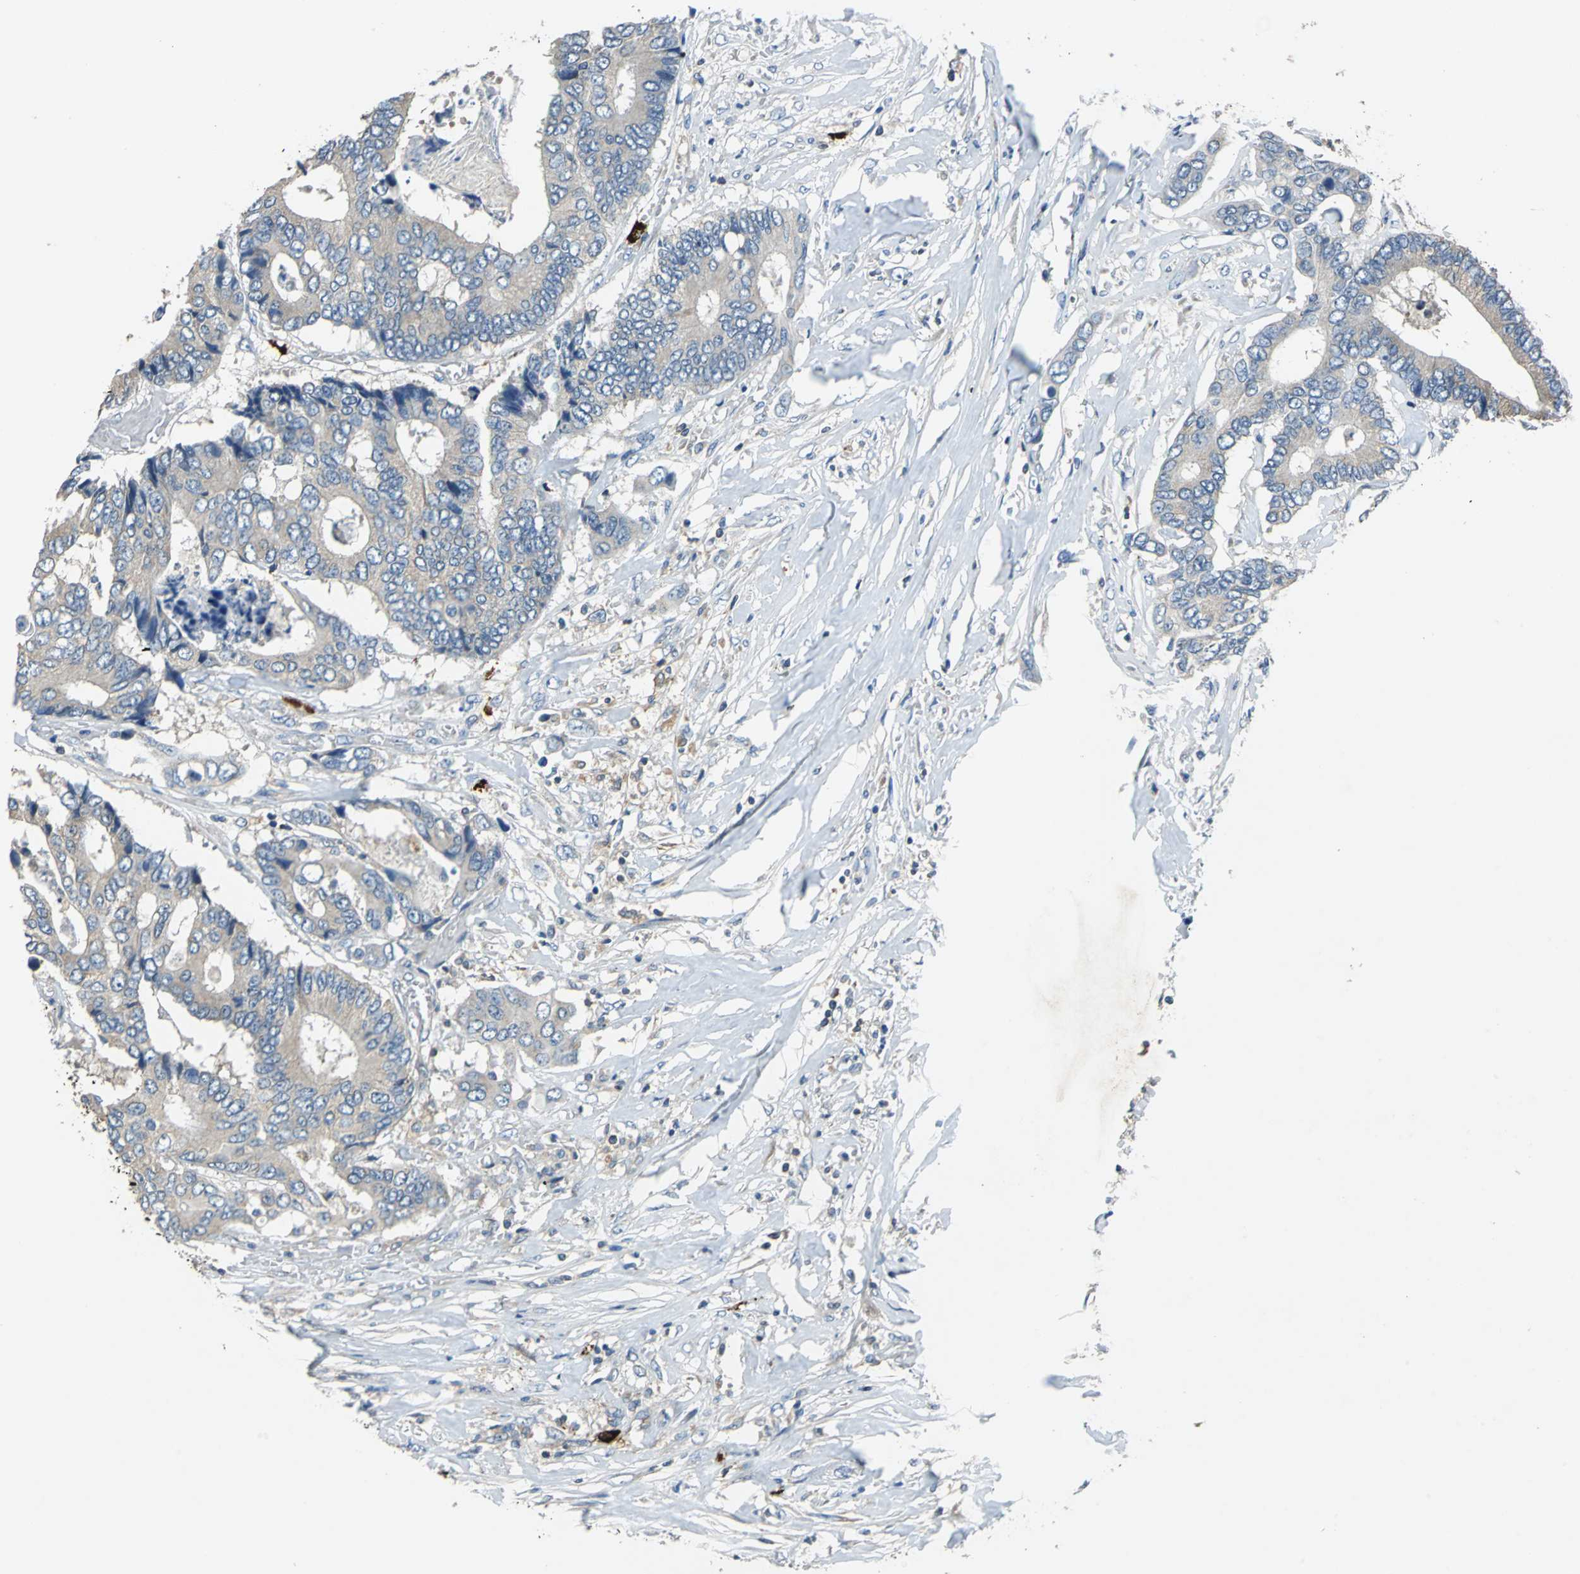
{"staining": {"intensity": "weak", "quantity": ">75%", "location": "cytoplasmic/membranous"}, "tissue": "colorectal cancer", "cell_type": "Tumor cells", "image_type": "cancer", "snomed": [{"axis": "morphology", "description": "Adenocarcinoma, NOS"}, {"axis": "topography", "description": "Rectum"}], "caption": "An IHC photomicrograph of neoplastic tissue is shown. Protein staining in brown shows weak cytoplasmic/membranous positivity in colorectal cancer within tumor cells.", "gene": "CPA3", "patient": {"sex": "male", "age": 55}}